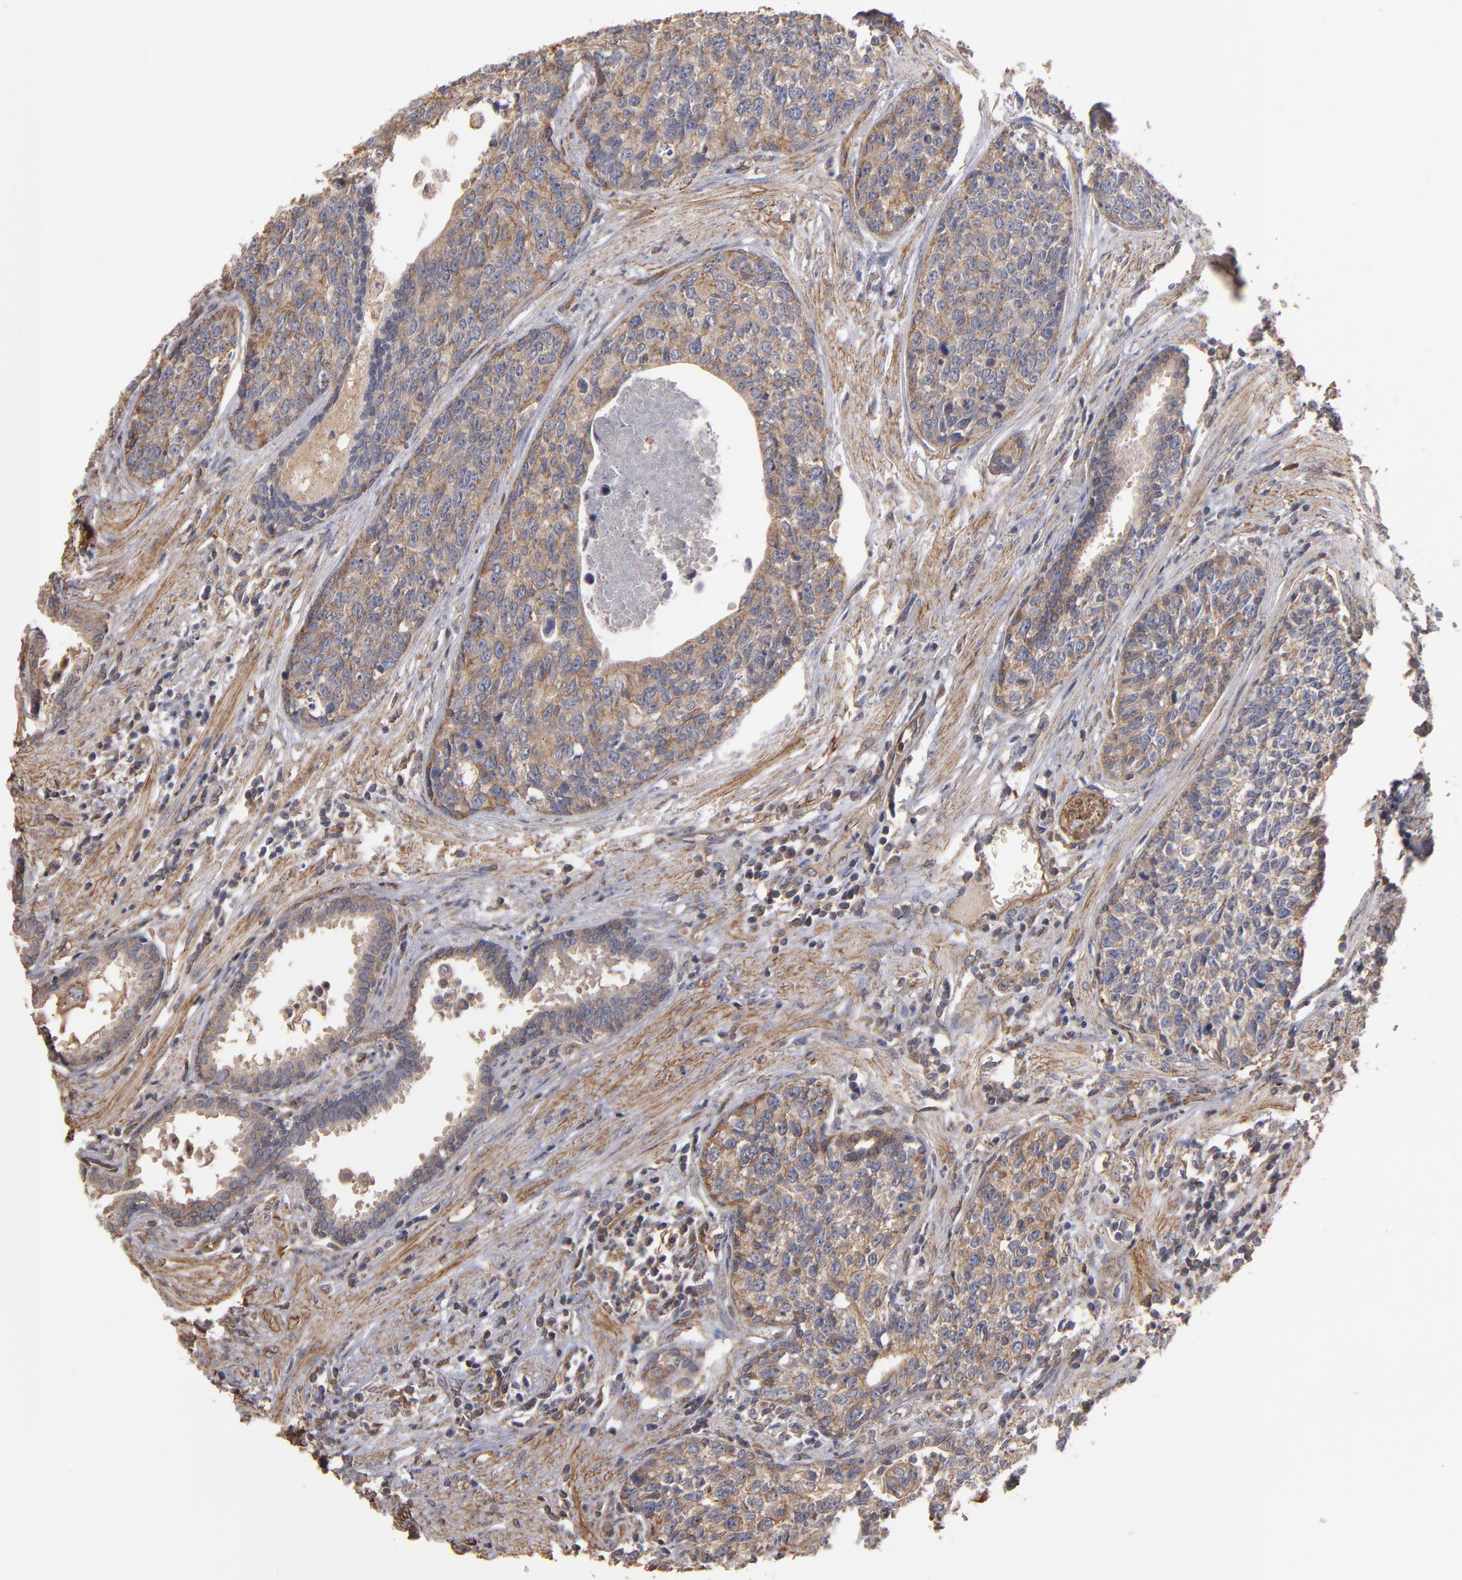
{"staining": {"intensity": "weak", "quantity": ">75%", "location": "cytoplasmic/membranous"}, "tissue": "urothelial cancer", "cell_type": "Tumor cells", "image_type": "cancer", "snomed": [{"axis": "morphology", "description": "Urothelial carcinoma, High grade"}, {"axis": "topography", "description": "Urinary bladder"}], "caption": "Tumor cells demonstrate weak cytoplasmic/membranous expression in about >75% of cells in urothelial carcinoma (high-grade). The staining was performed using DAB to visualize the protein expression in brown, while the nuclei were stained in blue with hematoxylin (Magnification: 20x).", "gene": "DMD", "patient": {"sex": "male", "age": 81}}